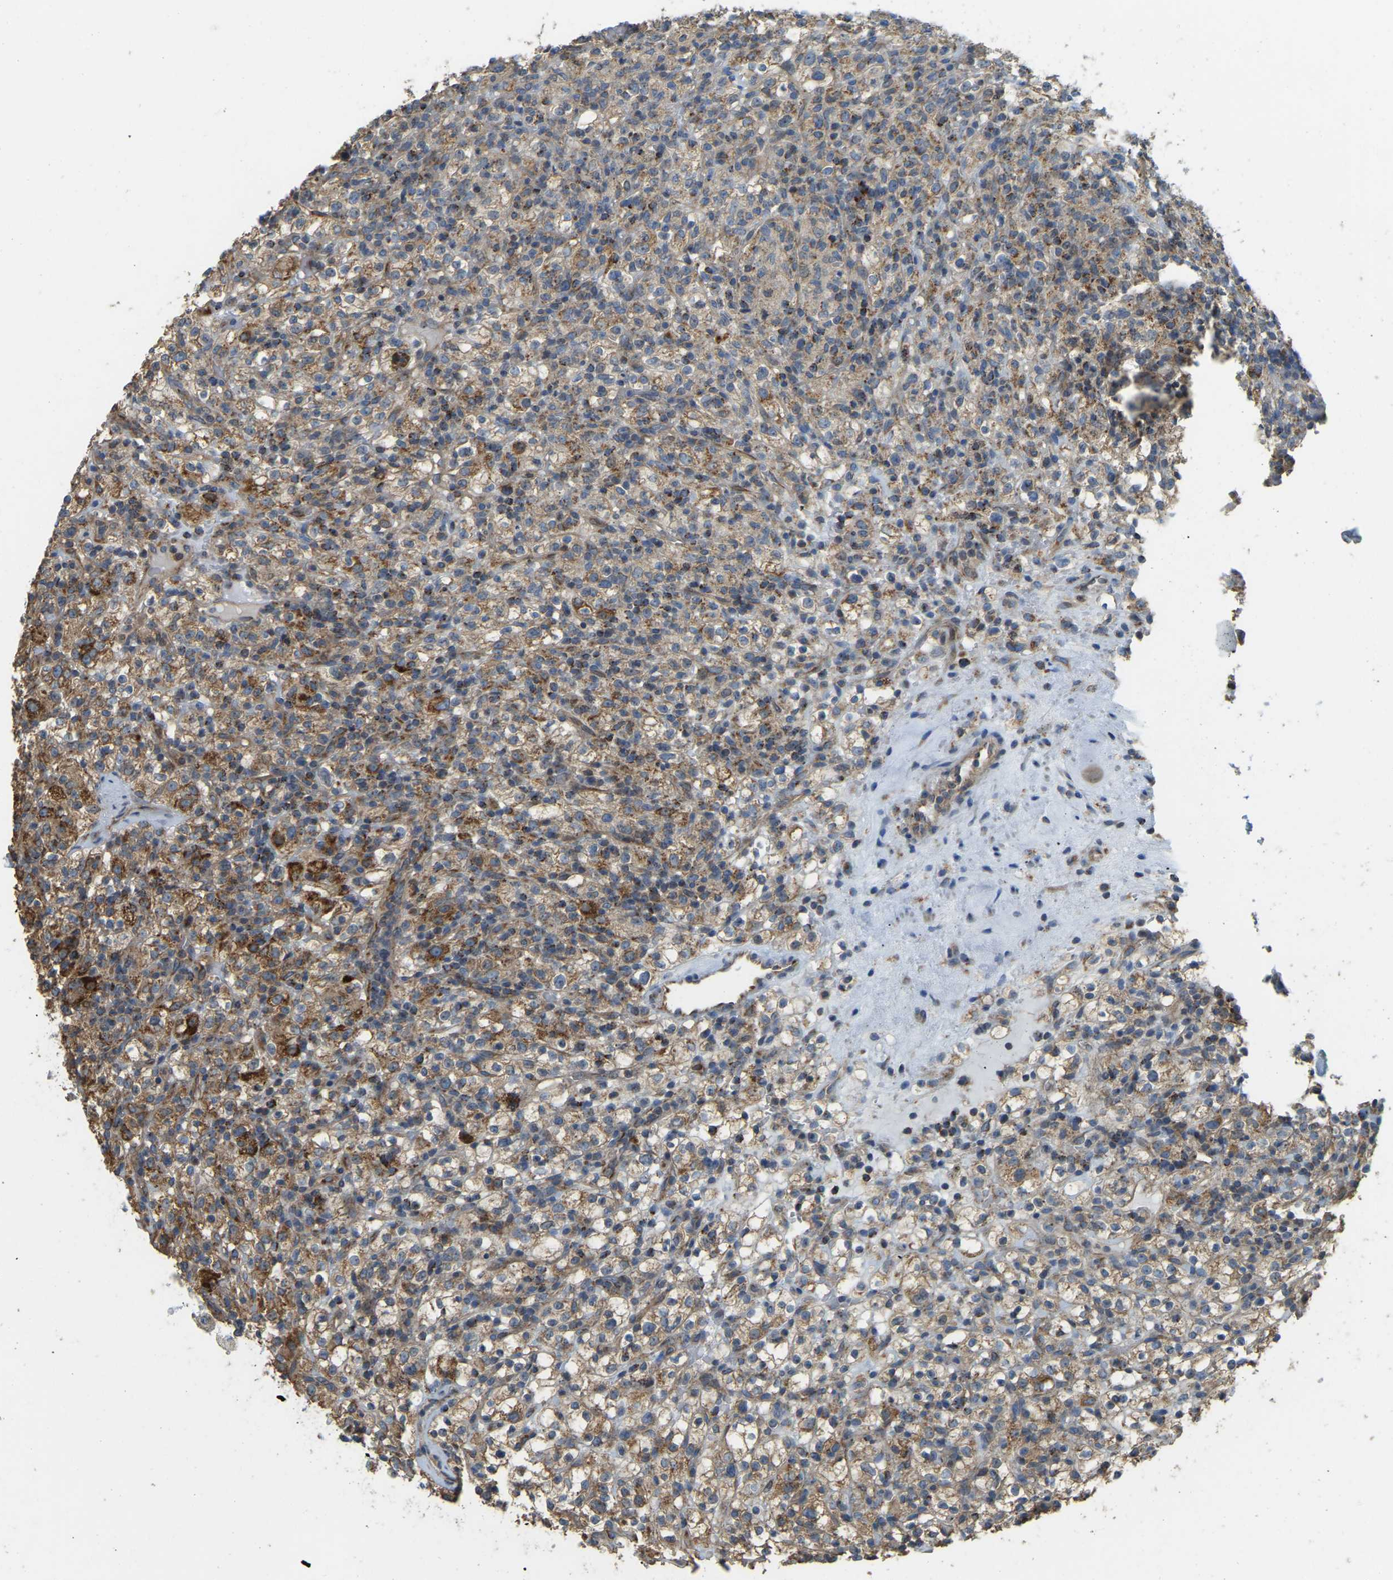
{"staining": {"intensity": "moderate", "quantity": ">75%", "location": "cytoplasmic/membranous"}, "tissue": "renal cancer", "cell_type": "Tumor cells", "image_type": "cancer", "snomed": [{"axis": "morphology", "description": "Normal tissue, NOS"}, {"axis": "morphology", "description": "Adenocarcinoma, NOS"}, {"axis": "topography", "description": "Kidney"}], "caption": "A brown stain highlights moderate cytoplasmic/membranous positivity of a protein in renal cancer (adenocarcinoma) tumor cells.", "gene": "PSMD7", "patient": {"sex": "female", "age": 72}}